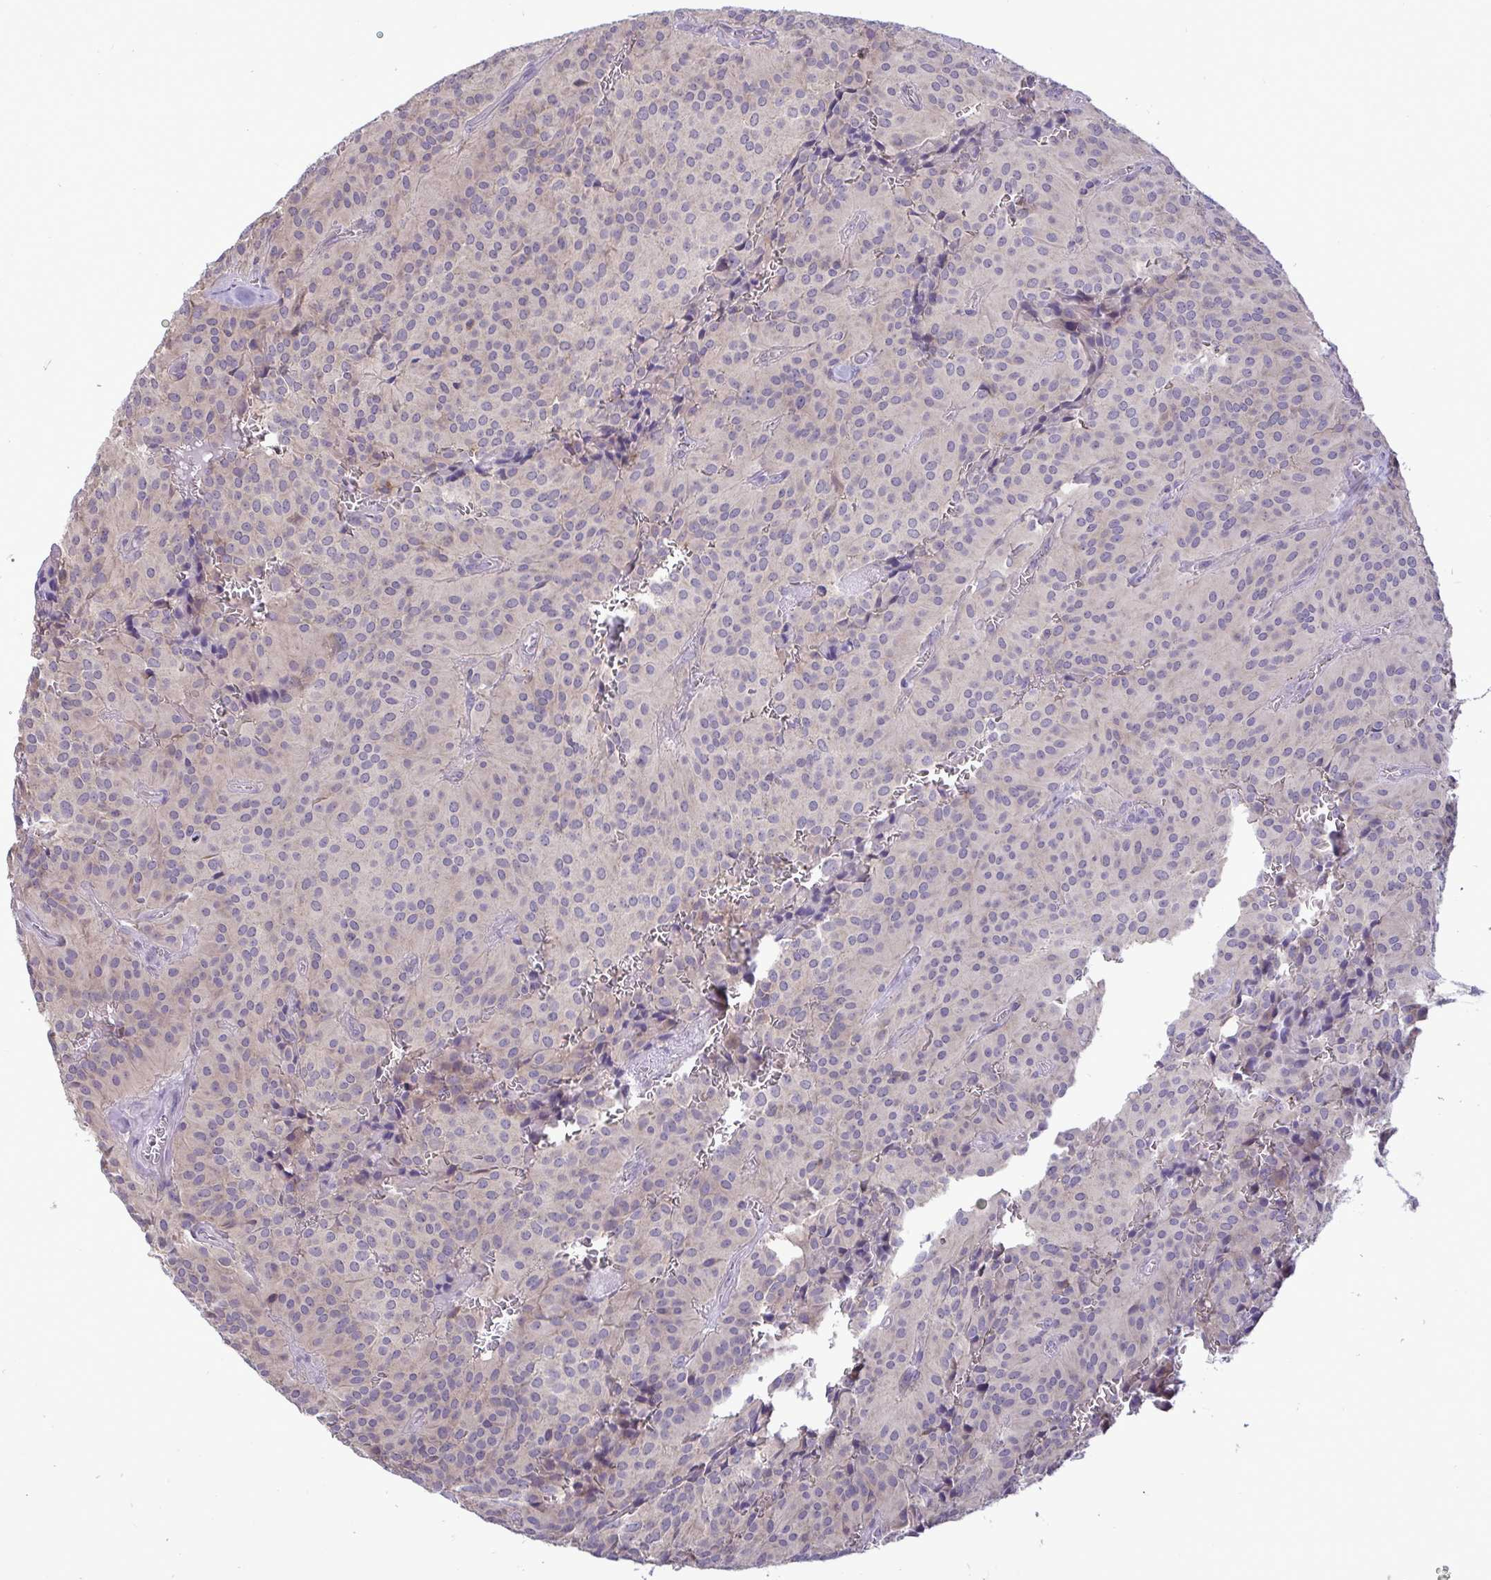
{"staining": {"intensity": "weak", "quantity": "<25%", "location": "cytoplasmic/membranous"}, "tissue": "glioma", "cell_type": "Tumor cells", "image_type": "cancer", "snomed": [{"axis": "morphology", "description": "Glioma, malignant, Low grade"}, {"axis": "topography", "description": "Brain"}], "caption": "Tumor cells are negative for brown protein staining in glioma.", "gene": "TMEM41A", "patient": {"sex": "male", "age": 42}}